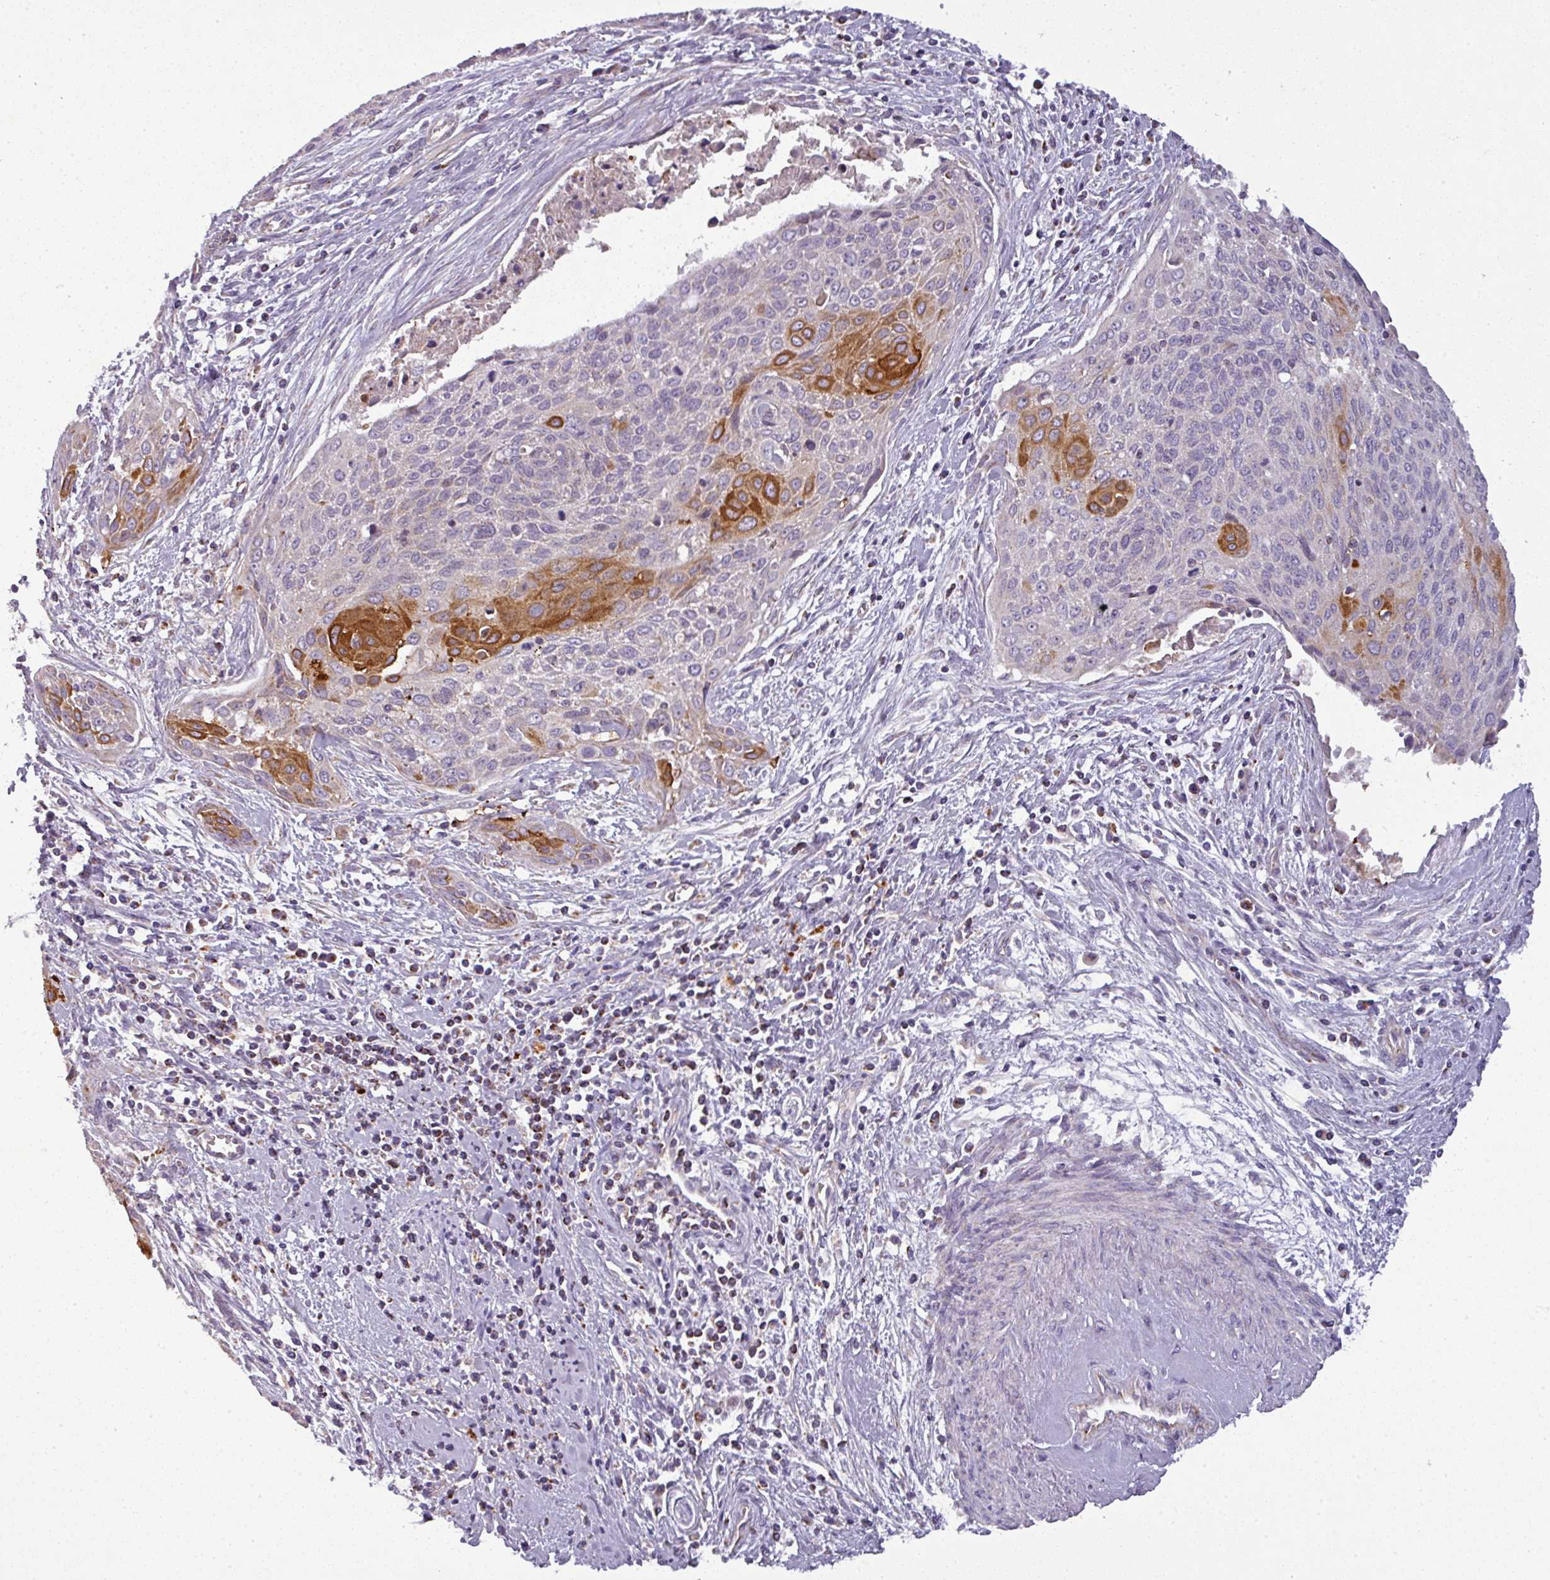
{"staining": {"intensity": "strong", "quantity": "<25%", "location": "cytoplasmic/membranous"}, "tissue": "cervical cancer", "cell_type": "Tumor cells", "image_type": "cancer", "snomed": [{"axis": "morphology", "description": "Squamous cell carcinoma, NOS"}, {"axis": "topography", "description": "Cervix"}], "caption": "Protein staining by immunohistochemistry exhibits strong cytoplasmic/membranous expression in about <25% of tumor cells in cervical cancer.", "gene": "PNMA6A", "patient": {"sex": "female", "age": 55}}